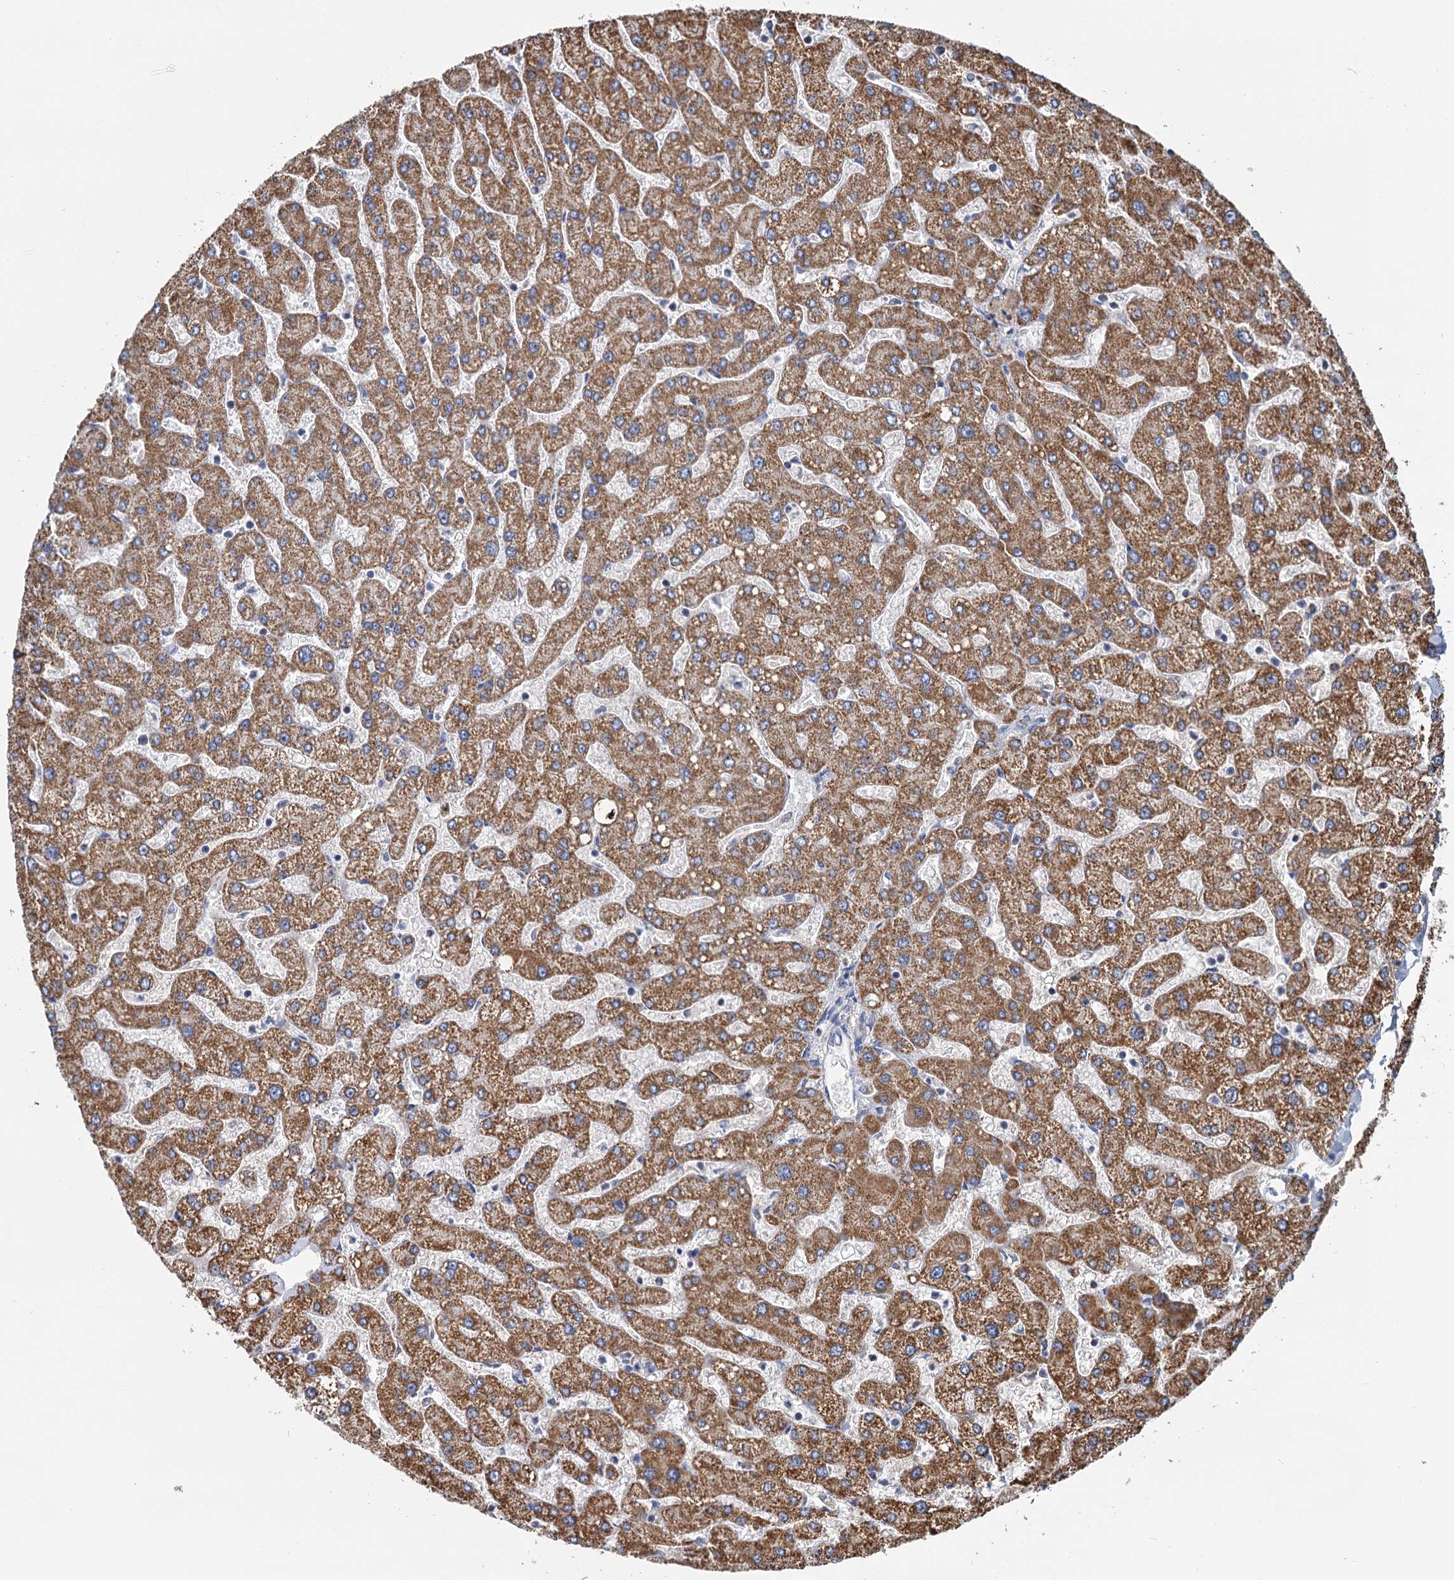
{"staining": {"intensity": "moderate", "quantity": ">75%", "location": "cytoplasmic/membranous"}, "tissue": "liver", "cell_type": "Hepatocytes", "image_type": "normal", "snomed": [{"axis": "morphology", "description": "Normal tissue, NOS"}, {"axis": "topography", "description": "Liver"}], "caption": "This micrograph demonstrates immunohistochemistry (IHC) staining of normal human liver, with medium moderate cytoplasmic/membranous staining in approximately >75% of hepatocytes.", "gene": "CCP110", "patient": {"sex": "male", "age": 55}}